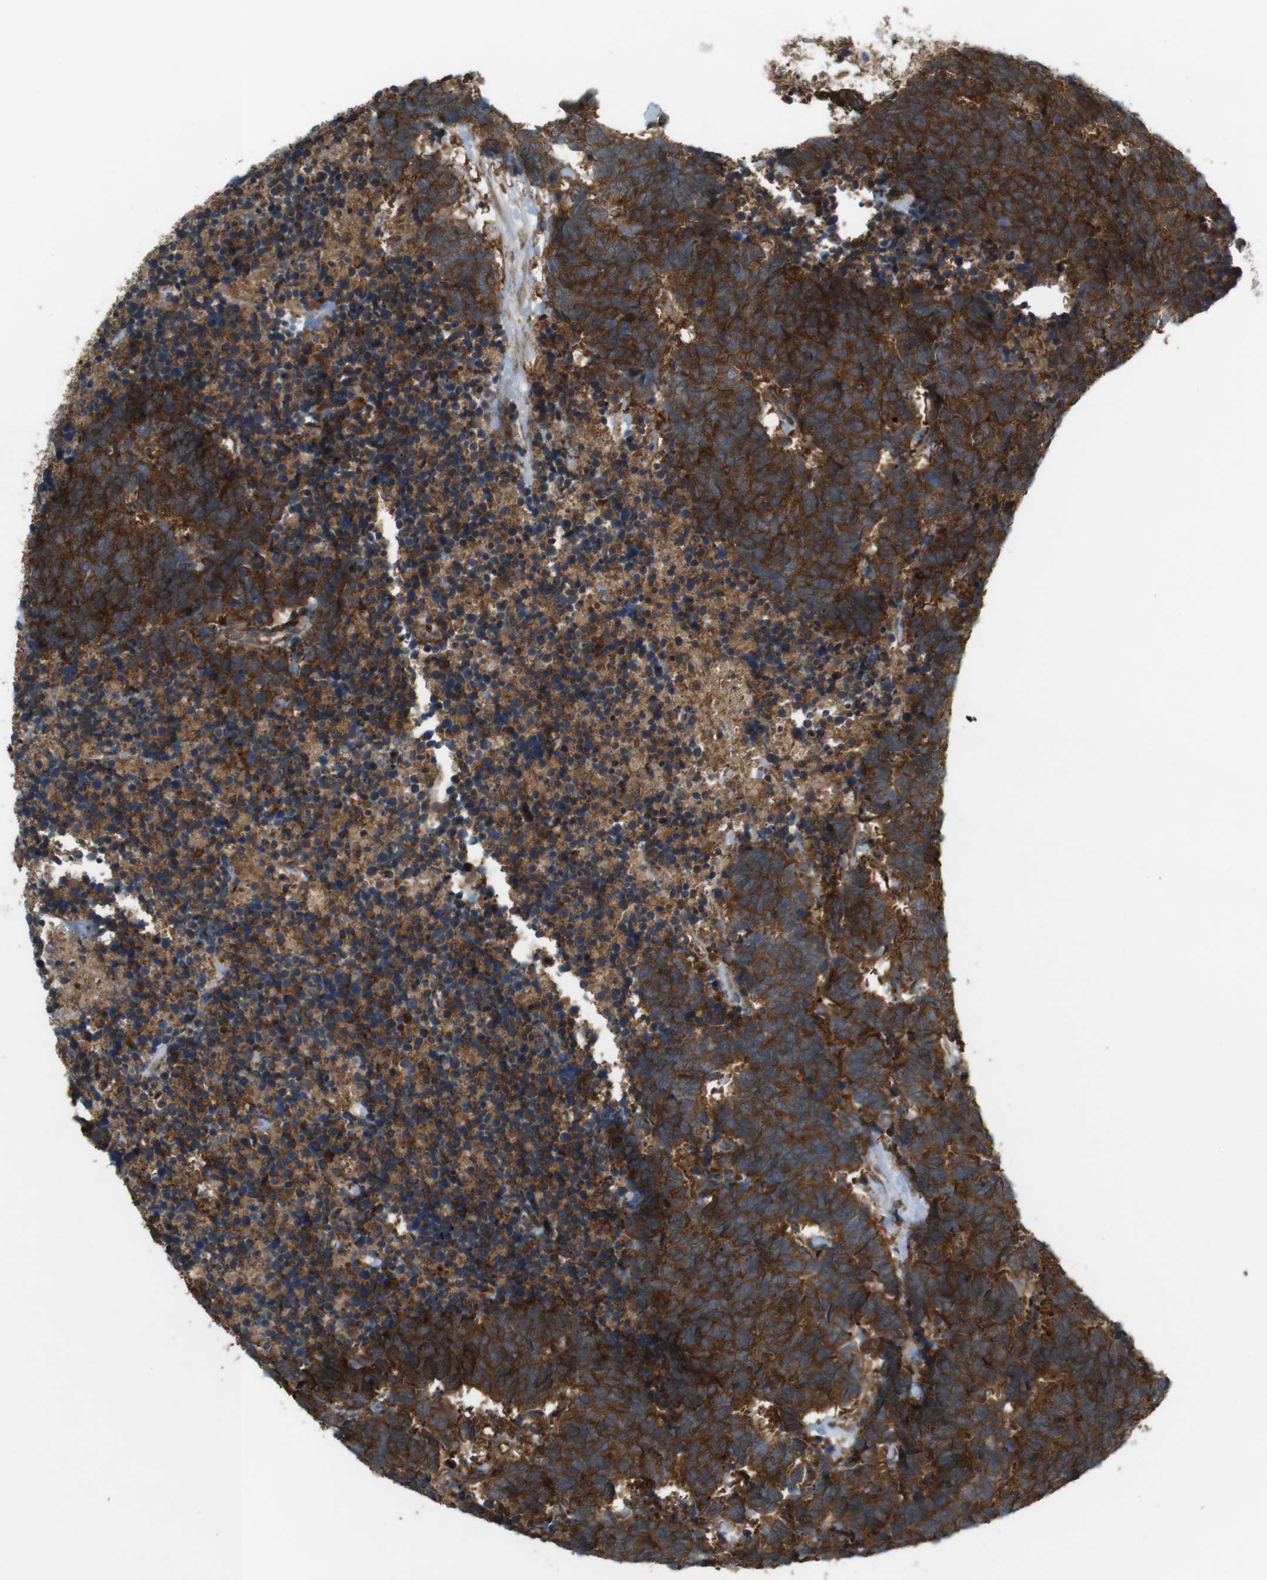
{"staining": {"intensity": "strong", "quantity": ">75%", "location": "cytoplasmic/membranous"}, "tissue": "carcinoid", "cell_type": "Tumor cells", "image_type": "cancer", "snomed": [{"axis": "morphology", "description": "Carcinoma, NOS"}, {"axis": "morphology", "description": "Carcinoid, malignant, NOS"}, {"axis": "topography", "description": "Urinary bladder"}], "caption": "DAB immunohistochemical staining of human carcinoid shows strong cytoplasmic/membranous protein positivity in about >75% of tumor cells.", "gene": "DDAH2", "patient": {"sex": "male", "age": 57}}